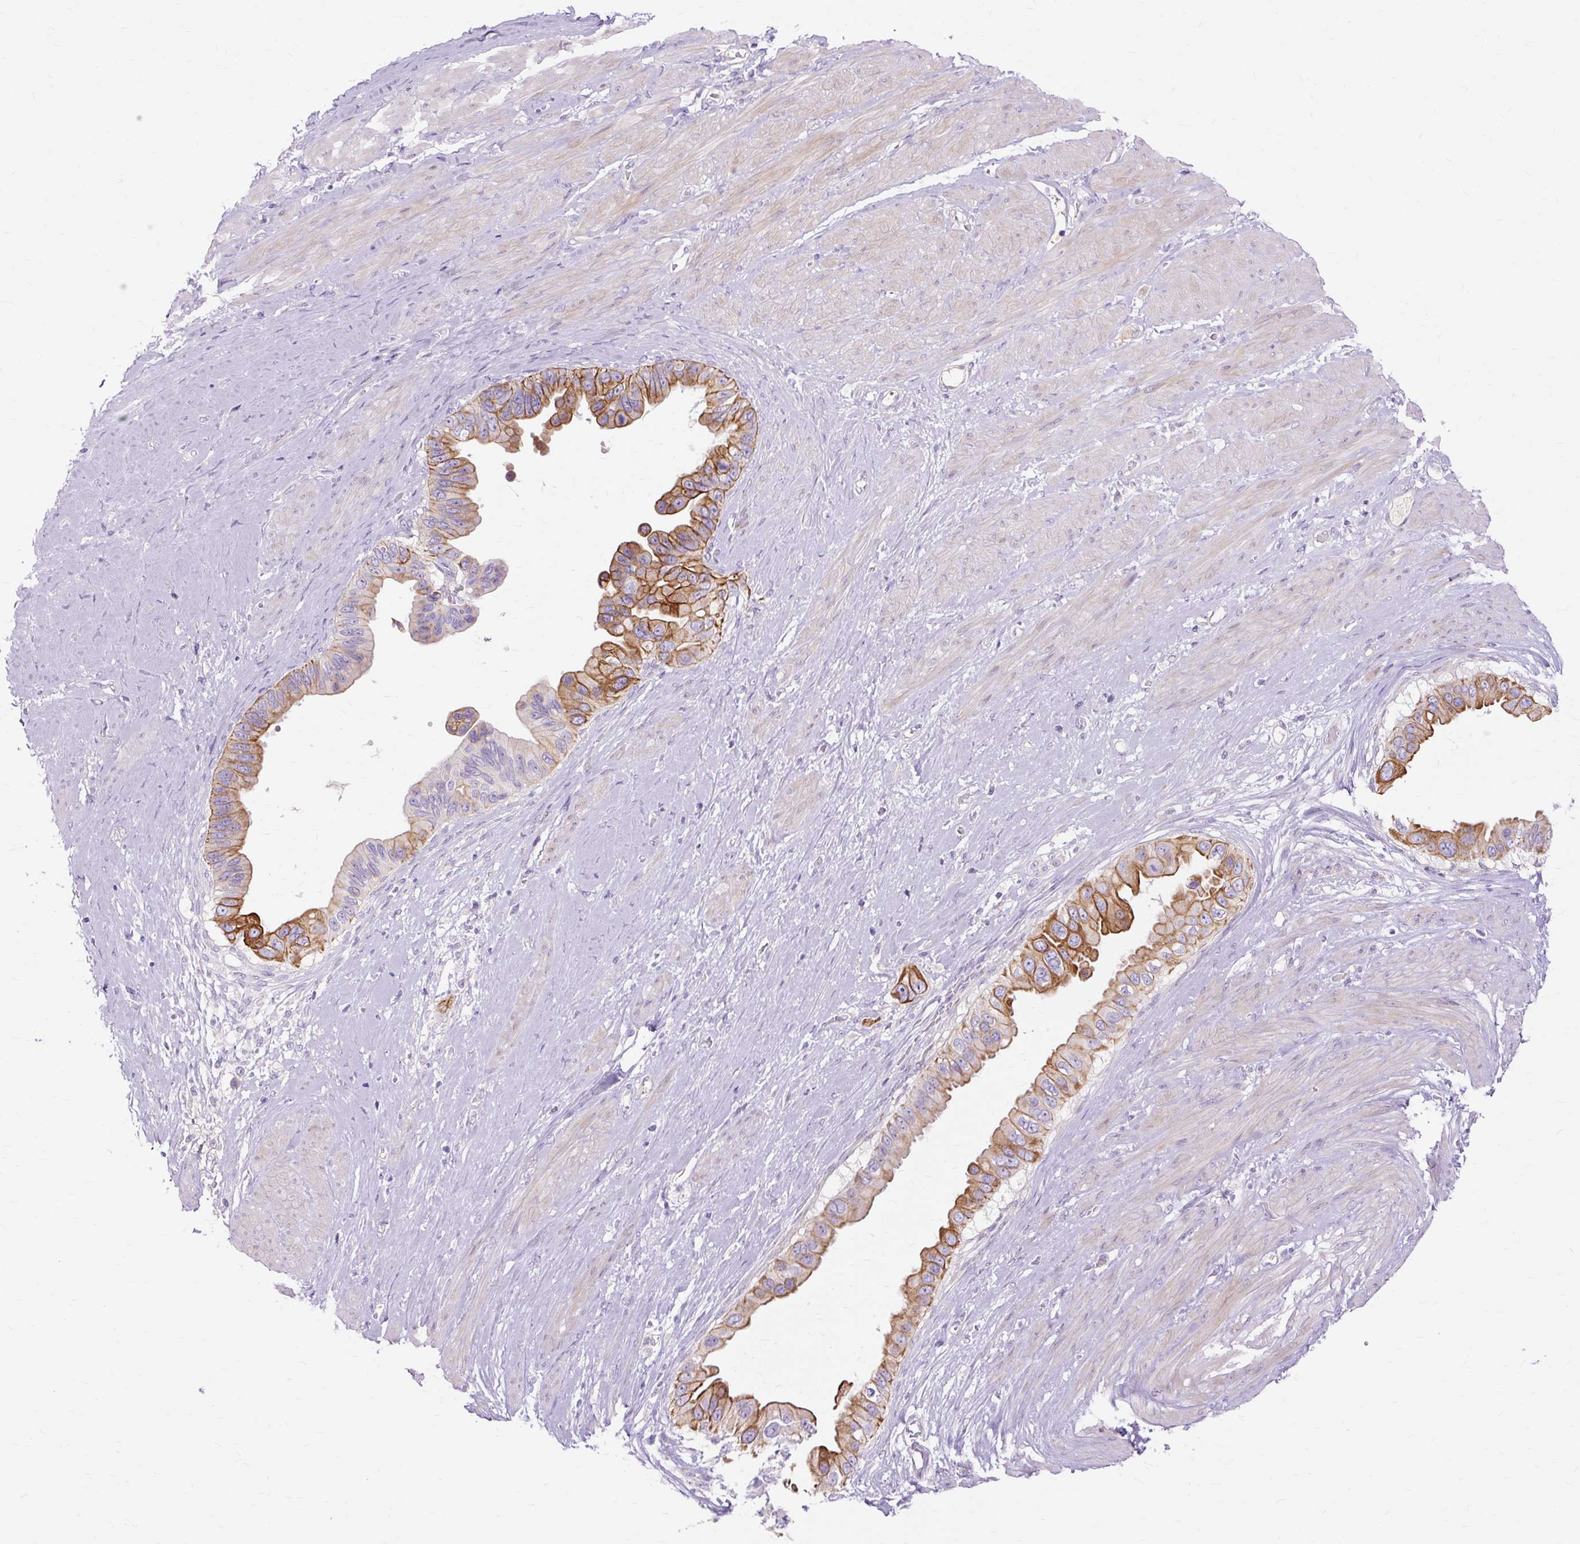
{"staining": {"intensity": "strong", "quantity": "25%-75%", "location": "cytoplasmic/membranous"}, "tissue": "pancreatic cancer", "cell_type": "Tumor cells", "image_type": "cancer", "snomed": [{"axis": "morphology", "description": "Adenocarcinoma, NOS"}, {"axis": "topography", "description": "Pancreas"}], "caption": "Immunohistochemistry of pancreatic adenocarcinoma exhibits high levels of strong cytoplasmic/membranous positivity in approximately 25%-75% of tumor cells. Ihc stains the protein of interest in brown and the nuclei are stained blue.", "gene": "DCTN4", "patient": {"sex": "female", "age": 56}}